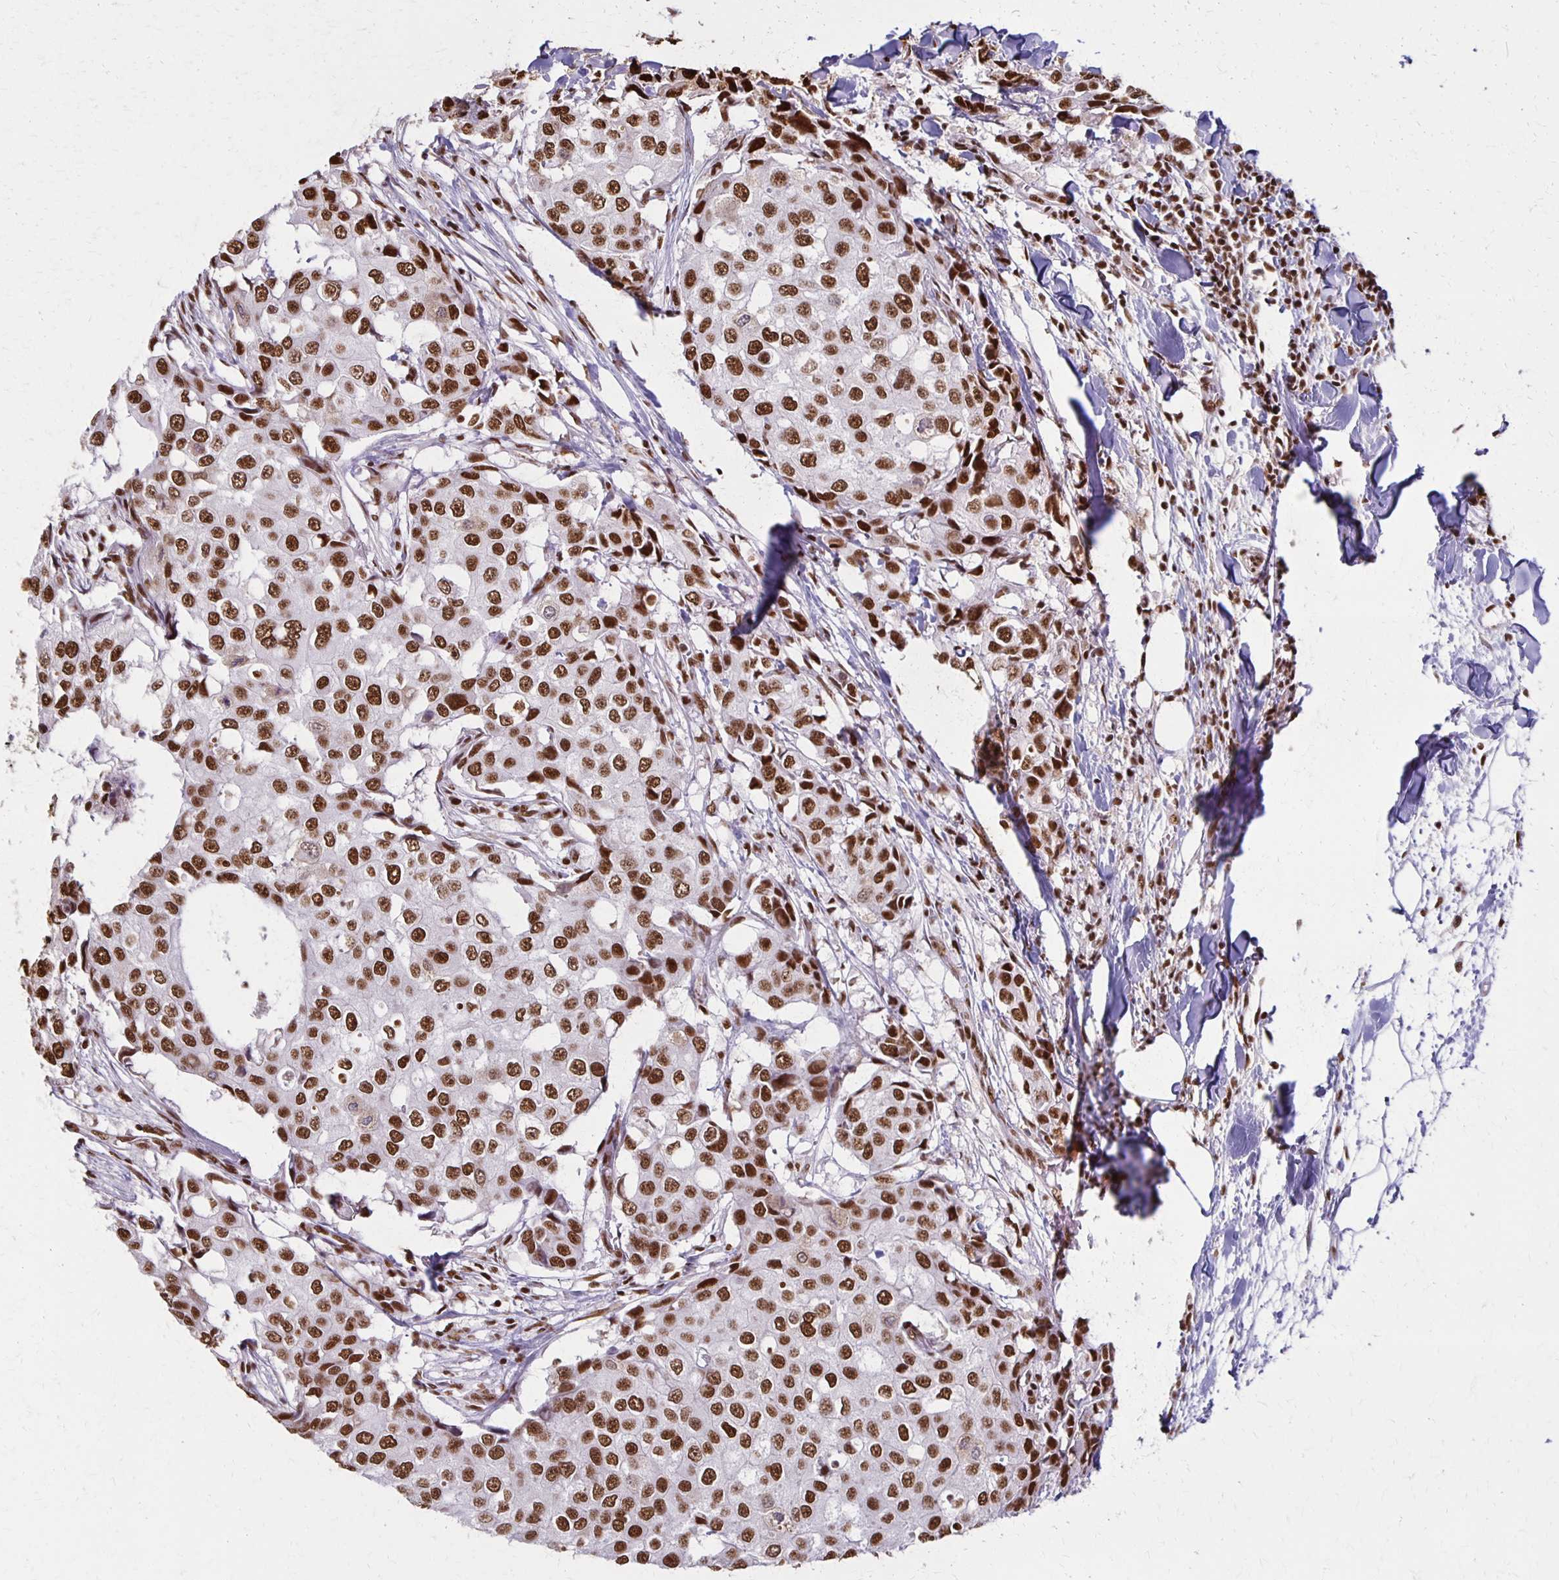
{"staining": {"intensity": "strong", "quantity": ">75%", "location": "nuclear"}, "tissue": "breast cancer", "cell_type": "Tumor cells", "image_type": "cancer", "snomed": [{"axis": "morphology", "description": "Duct carcinoma"}, {"axis": "topography", "description": "Breast"}], "caption": "The photomicrograph shows staining of breast cancer (intraductal carcinoma), revealing strong nuclear protein expression (brown color) within tumor cells.", "gene": "XRCC6", "patient": {"sex": "female", "age": 27}}